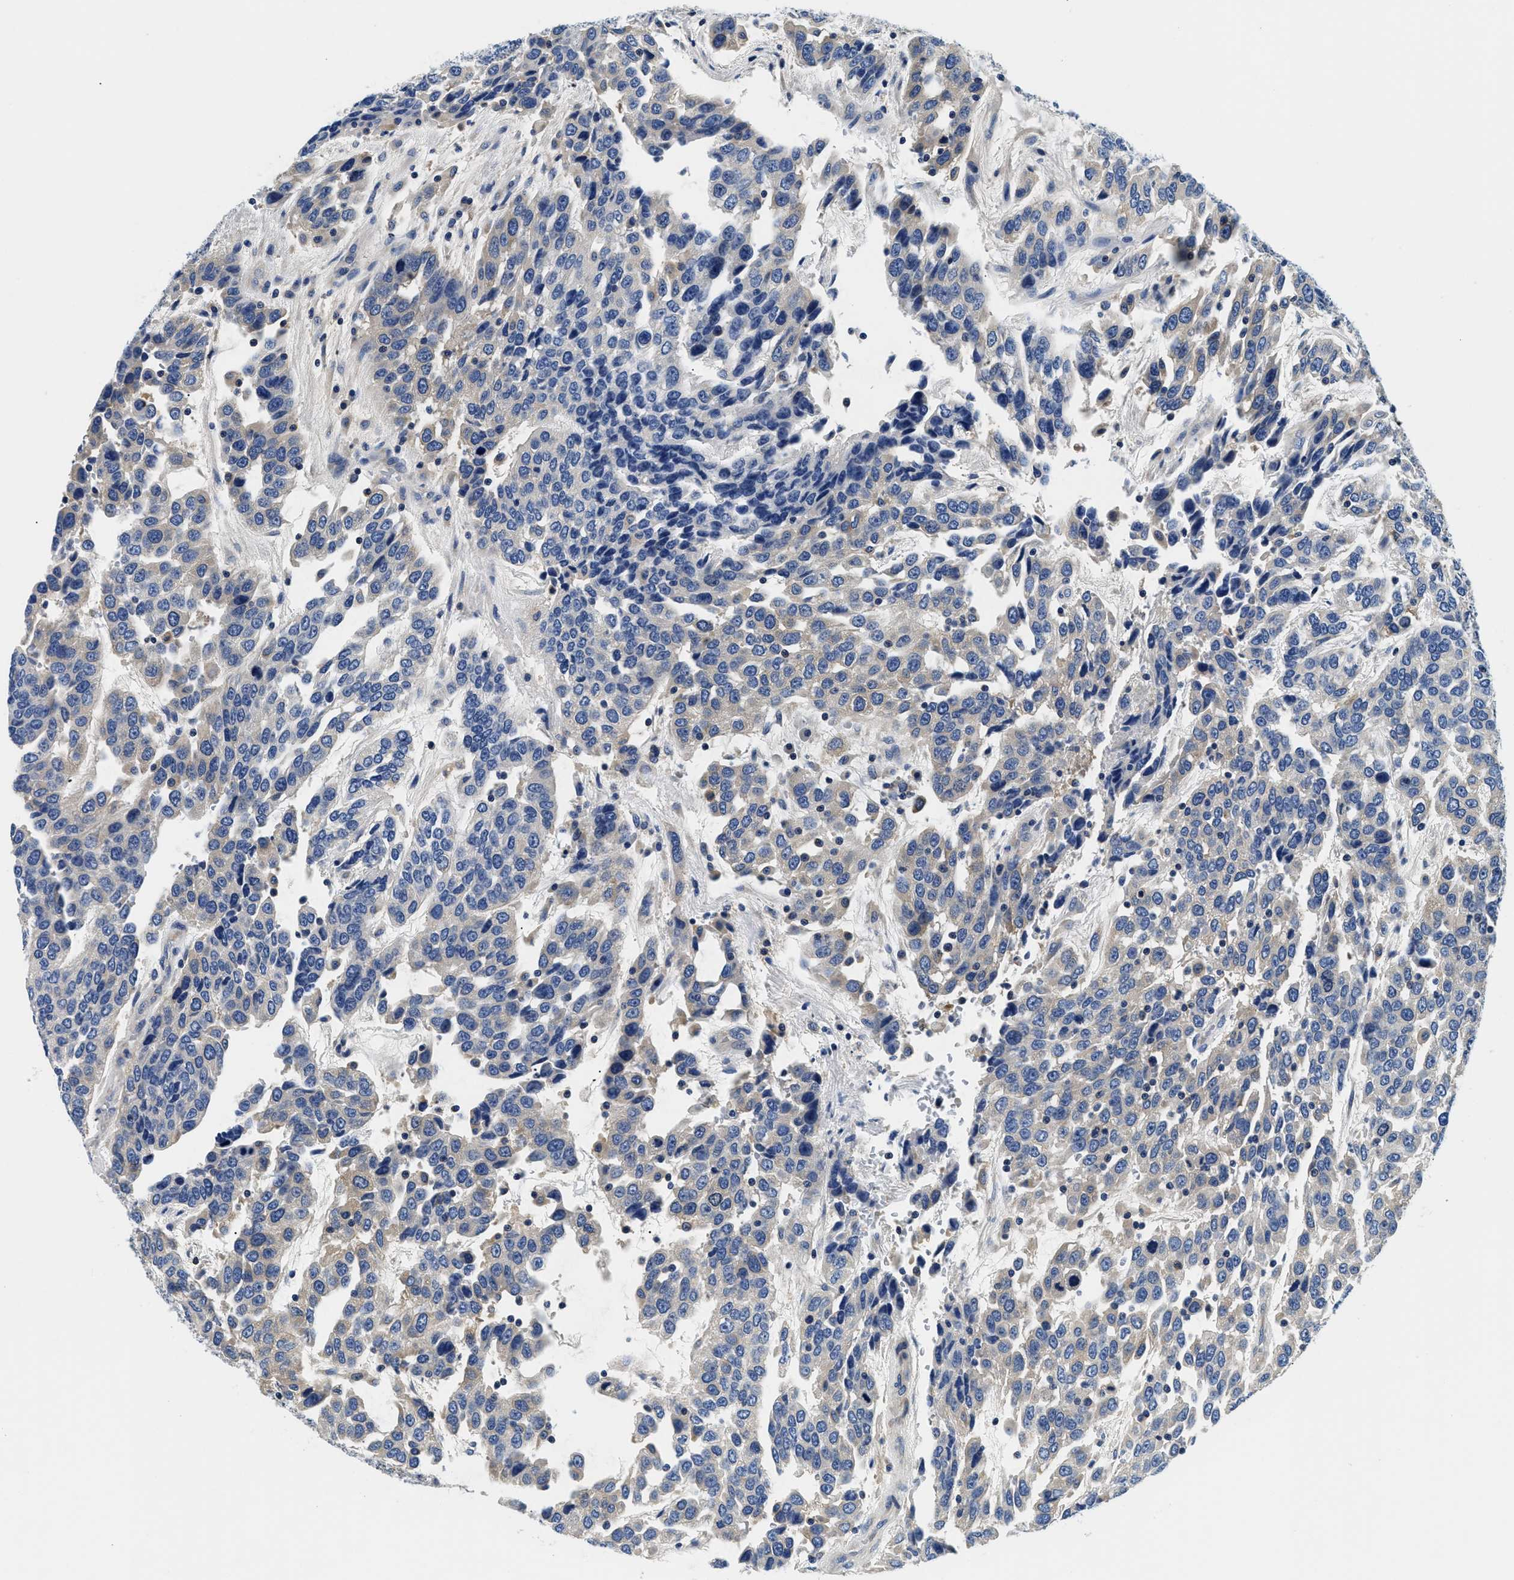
{"staining": {"intensity": "weak", "quantity": "<25%", "location": "cytoplasmic/membranous"}, "tissue": "urothelial cancer", "cell_type": "Tumor cells", "image_type": "cancer", "snomed": [{"axis": "morphology", "description": "Urothelial carcinoma, High grade"}, {"axis": "topography", "description": "Urinary bladder"}], "caption": "There is no significant positivity in tumor cells of urothelial carcinoma (high-grade).", "gene": "MEA1", "patient": {"sex": "female", "age": 80}}